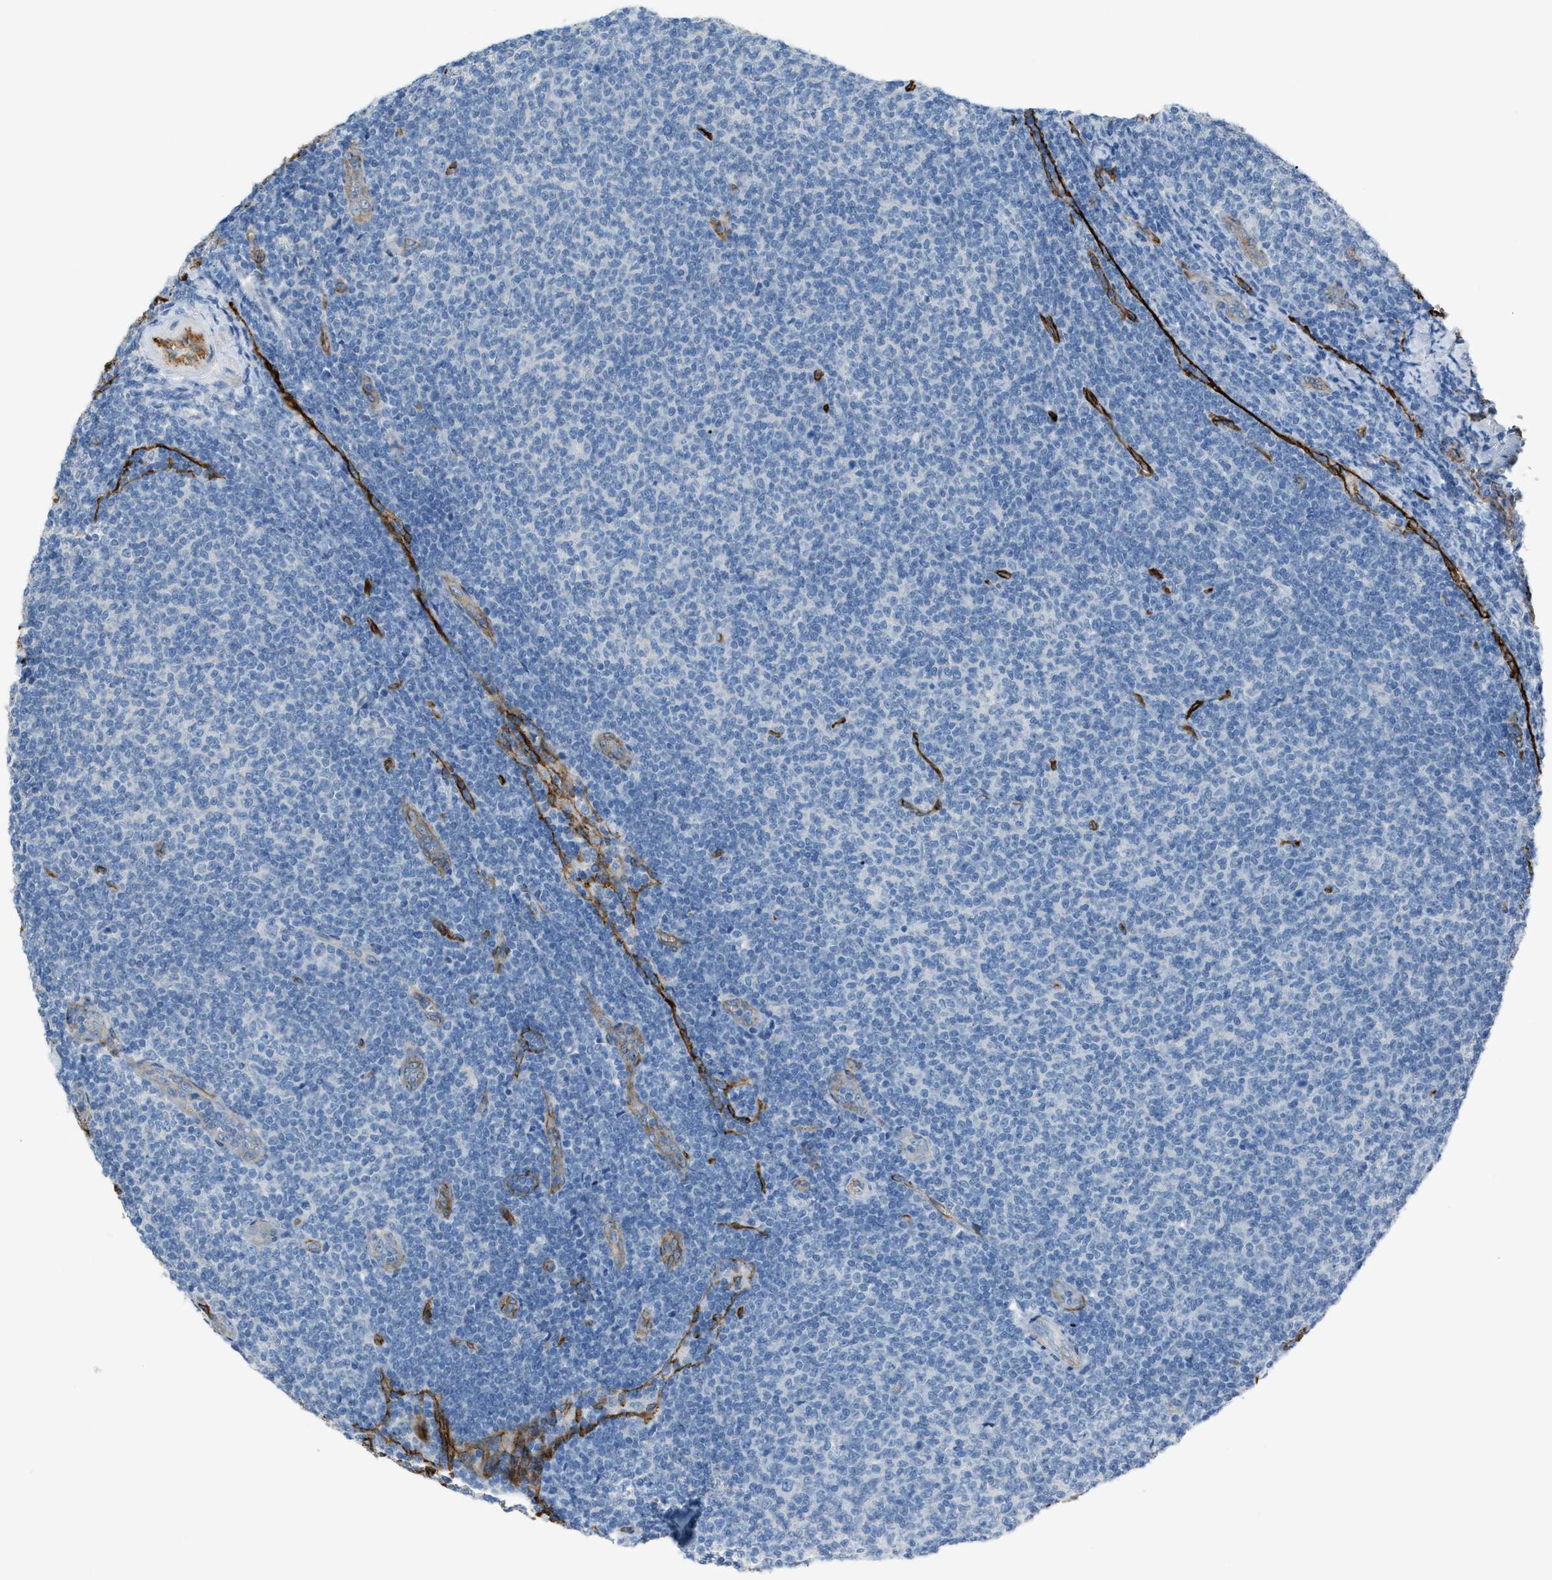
{"staining": {"intensity": "negative", "quantity": "none", "location": "none"}, "tissue": "lymphoma", "cell_type": "Tumor cells", "image_type": "cancer", "snomed": [{"axis": "morphology", "description": "Malignant lymphoma, non-Hodgkin's type, Low grade"}, {"axis": "topography", "description": "Lymph node"}], "caption": "High magnification brightfield microscopy of low-grade malignant lymphoma, non-Hodgkin's type stained with DAB (3,3'-diaminobenzidine) (brown) and counterstained with hematoxylin (blue): tumor cells show no significant expression. Nuclei are stained in blue.", "gene": "SLC22A15", "patient": {"sex": "male", "age": 66}}